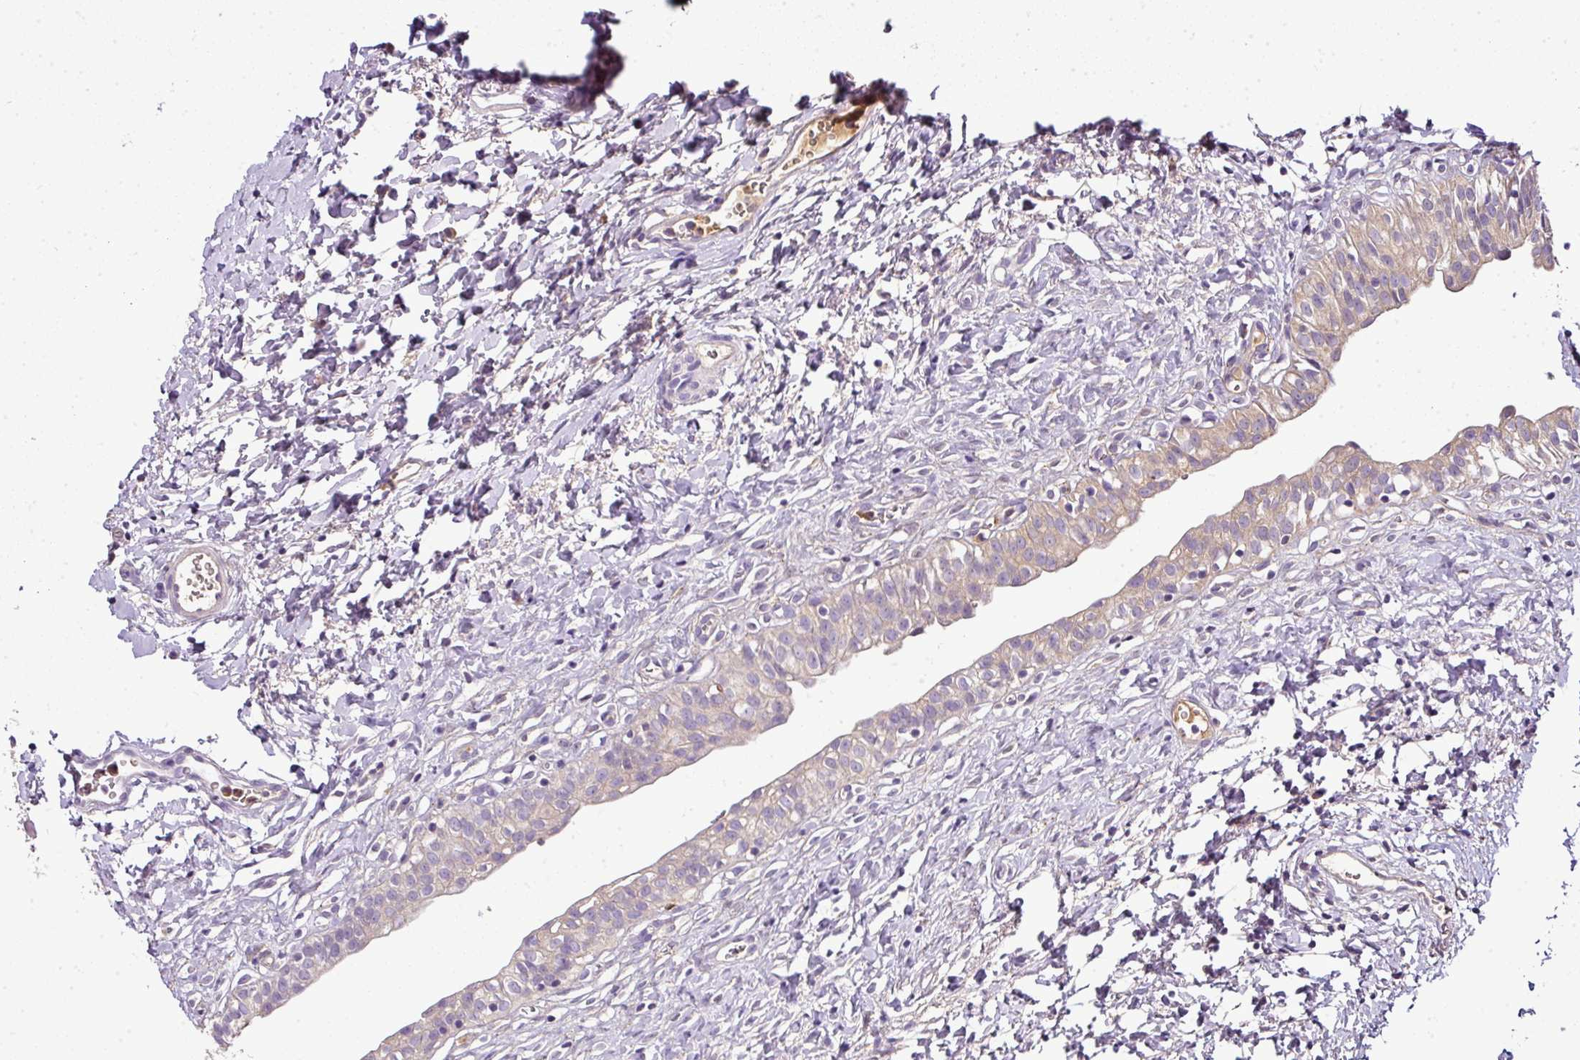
{"staining": {"intensity": "weak", "quantity": "25%-75%", "location": "cytoplasmic/membranous"}, "tissue": "urinary bladder", "cell_type": "Urothelial cells", "image_type": "normal", "snomed": [{"axis": "morphology", "description": "Normal tissue, NOS"}, {"axis": "topography", "description": "Urinary bladder"}], "caption": "Unremarkable urinary bladder displays weak cytoplasmic/membranous positivity in about 25%-75% of urothelial cells, visualized by immunohistochemistry. The staining was performed using DAB, with brown indicating positive protein expression. Nuclei are stained blue with hematoxylin.", "gene": "CAB39L", "patient": {"sex": "male", "age": 51}}